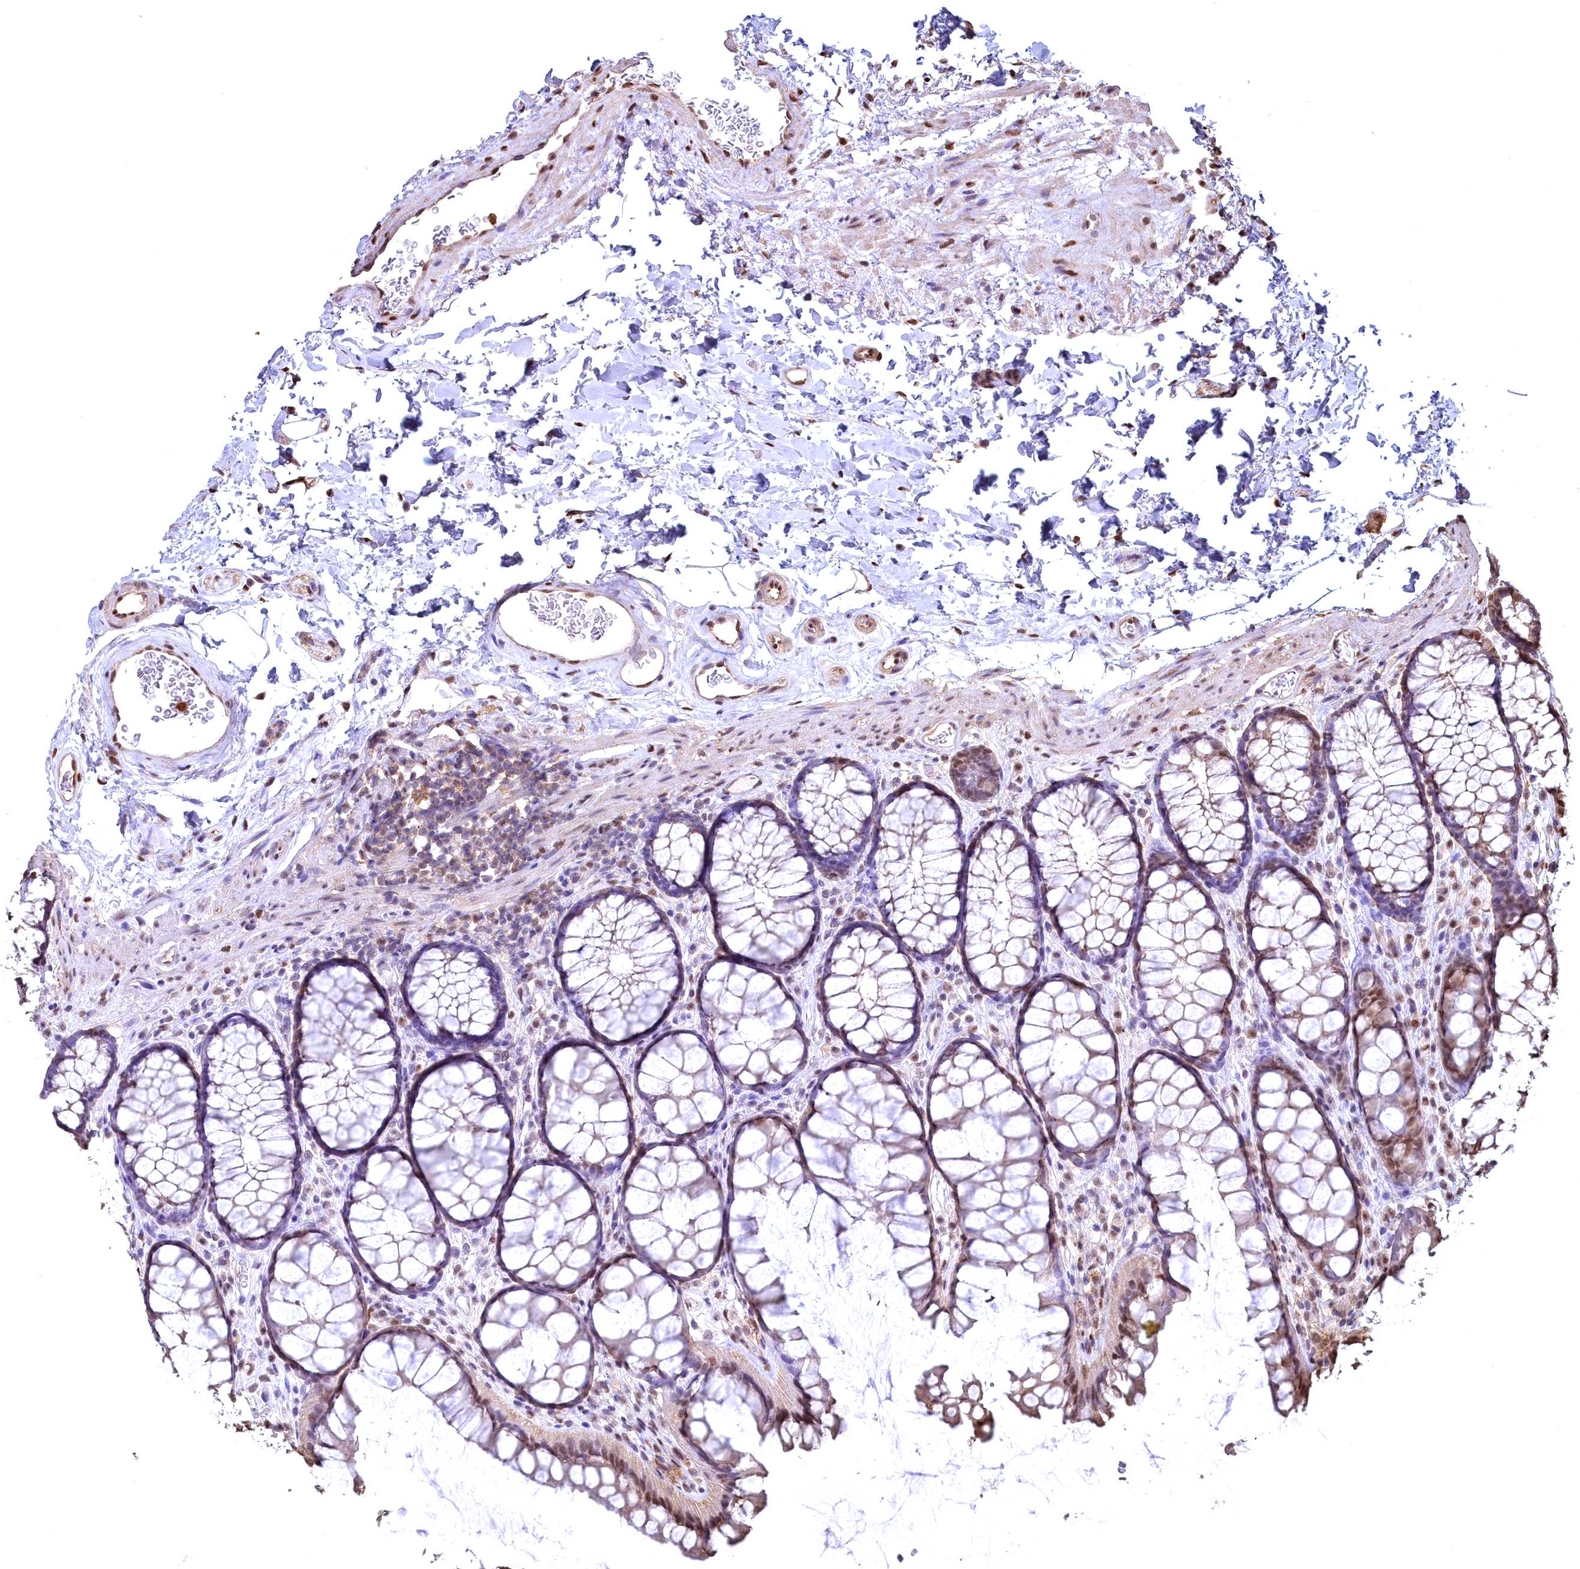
{"staining": {"intensity": "moderate", "quantity": ">75%", "location": "cytoplasmic/membranous,nuclear"}, "tissue": "colon", "cell_type": "Endothelial cells", "image_type": "normal", "snomed": [{"axis": "morphology", "description": "Normal tissue, NOS"}, {"axis": "topography", "description": "Colon"}], "caption": "Brown immunohistochemical staining in unremarkable human colon demonstrates moderate cytoplasmic/membranous,nuclear staining in approximately >75% of endothelial cells. The protein is stained brown, and the nuclei are stained in blue (DAB IHC with brightfield microscopy, high magnification).", "gene": "GAPDH", "patient": {"sex": "female", "age": 82}}